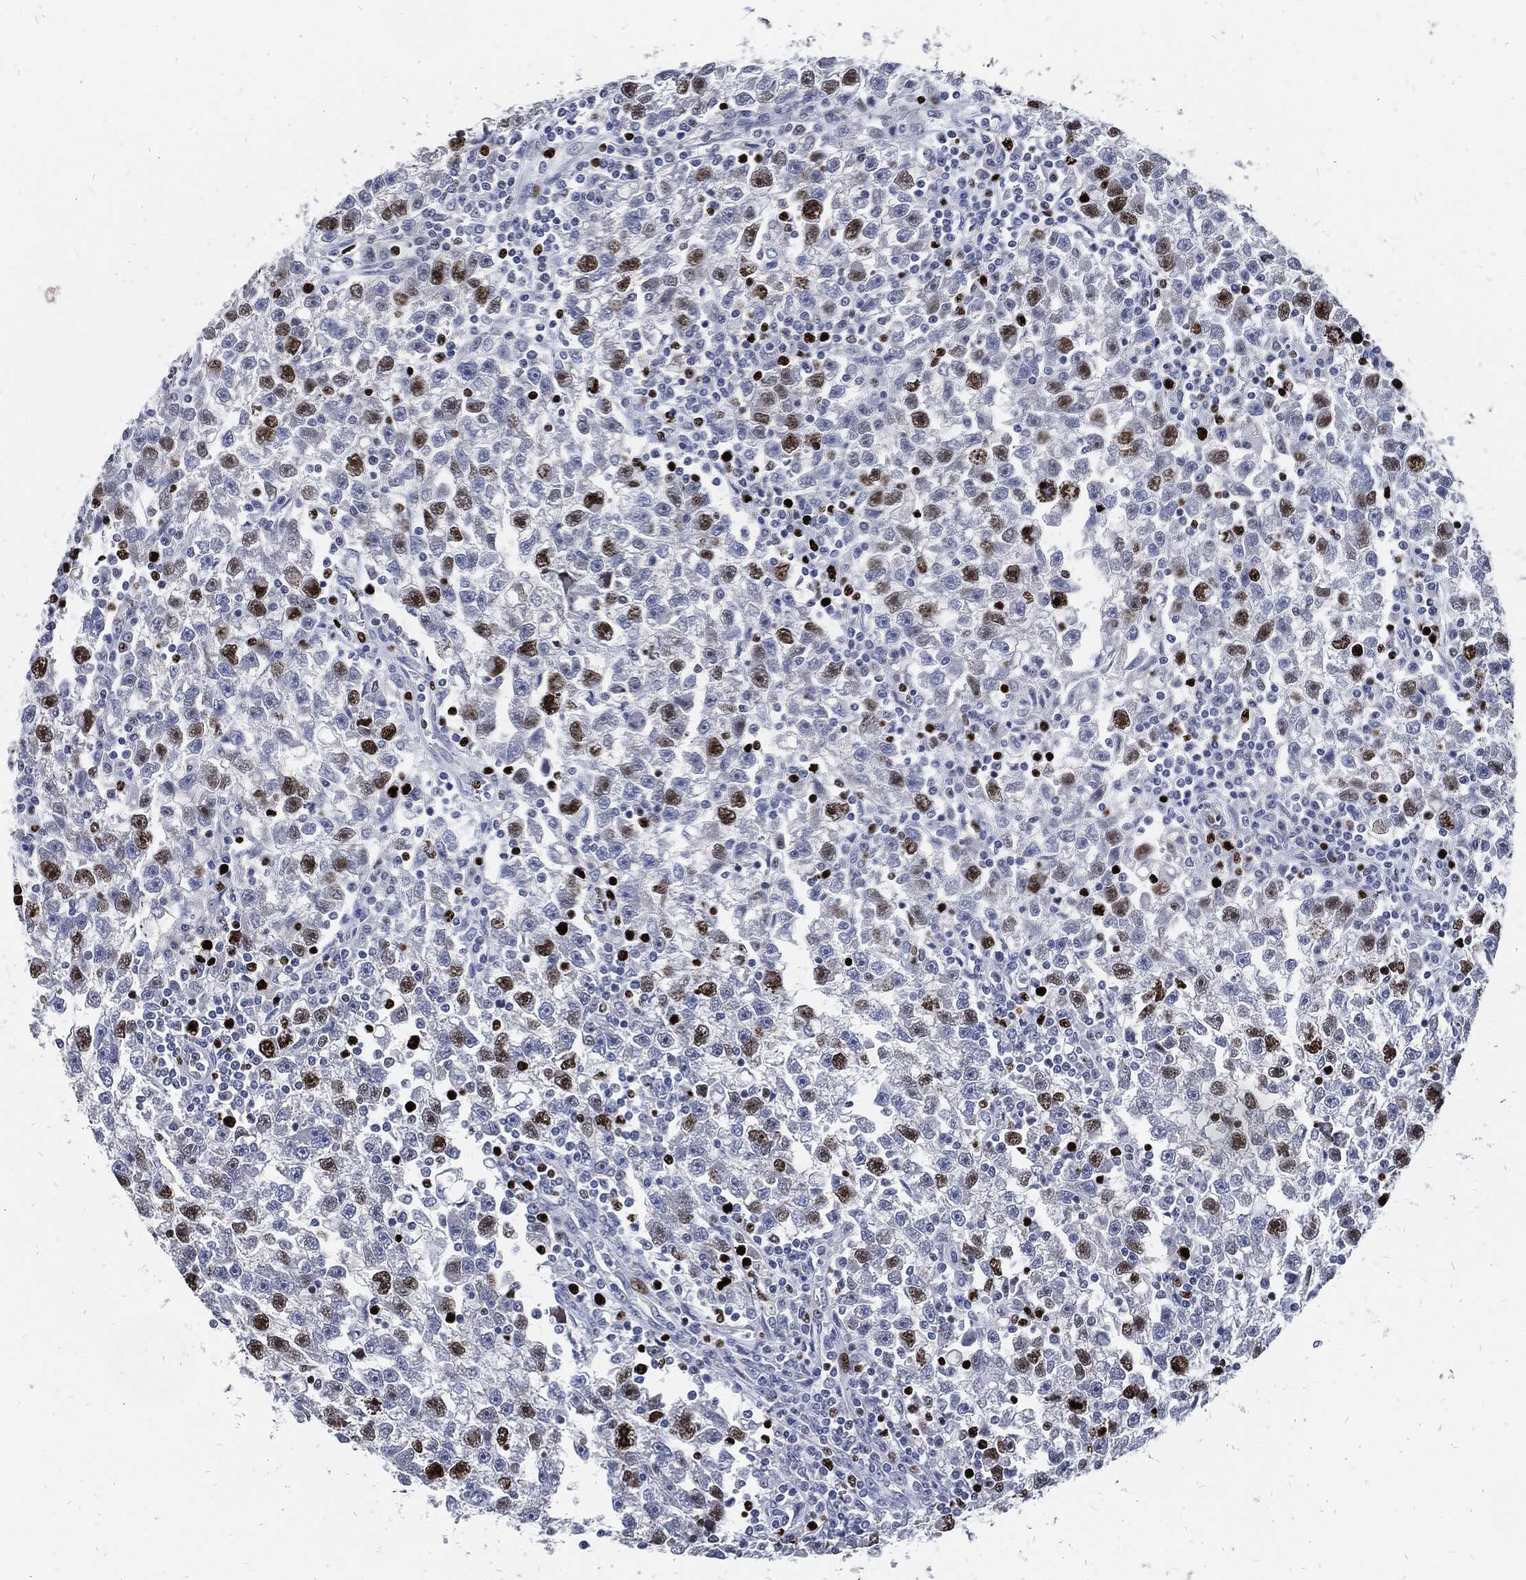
{"staining": {"intensity": "strong", "quantity": "<25%", "location": "nuclear"}, "tissue": "testis cancer", "cell_type": "Tumor cells", "image_type": "cancer", "snomed": [{"axis": "morphology", "description": "Seminoma, NOS"}, {"axis": "topography", "description": "Testis"}], "caption": "A histopathology image of seminoma (testis) stained for a protein shows strong nuclear brown staining in tumor cells.", "gene": "MKI67", "patient": {"sex": "male", "age": 47}}